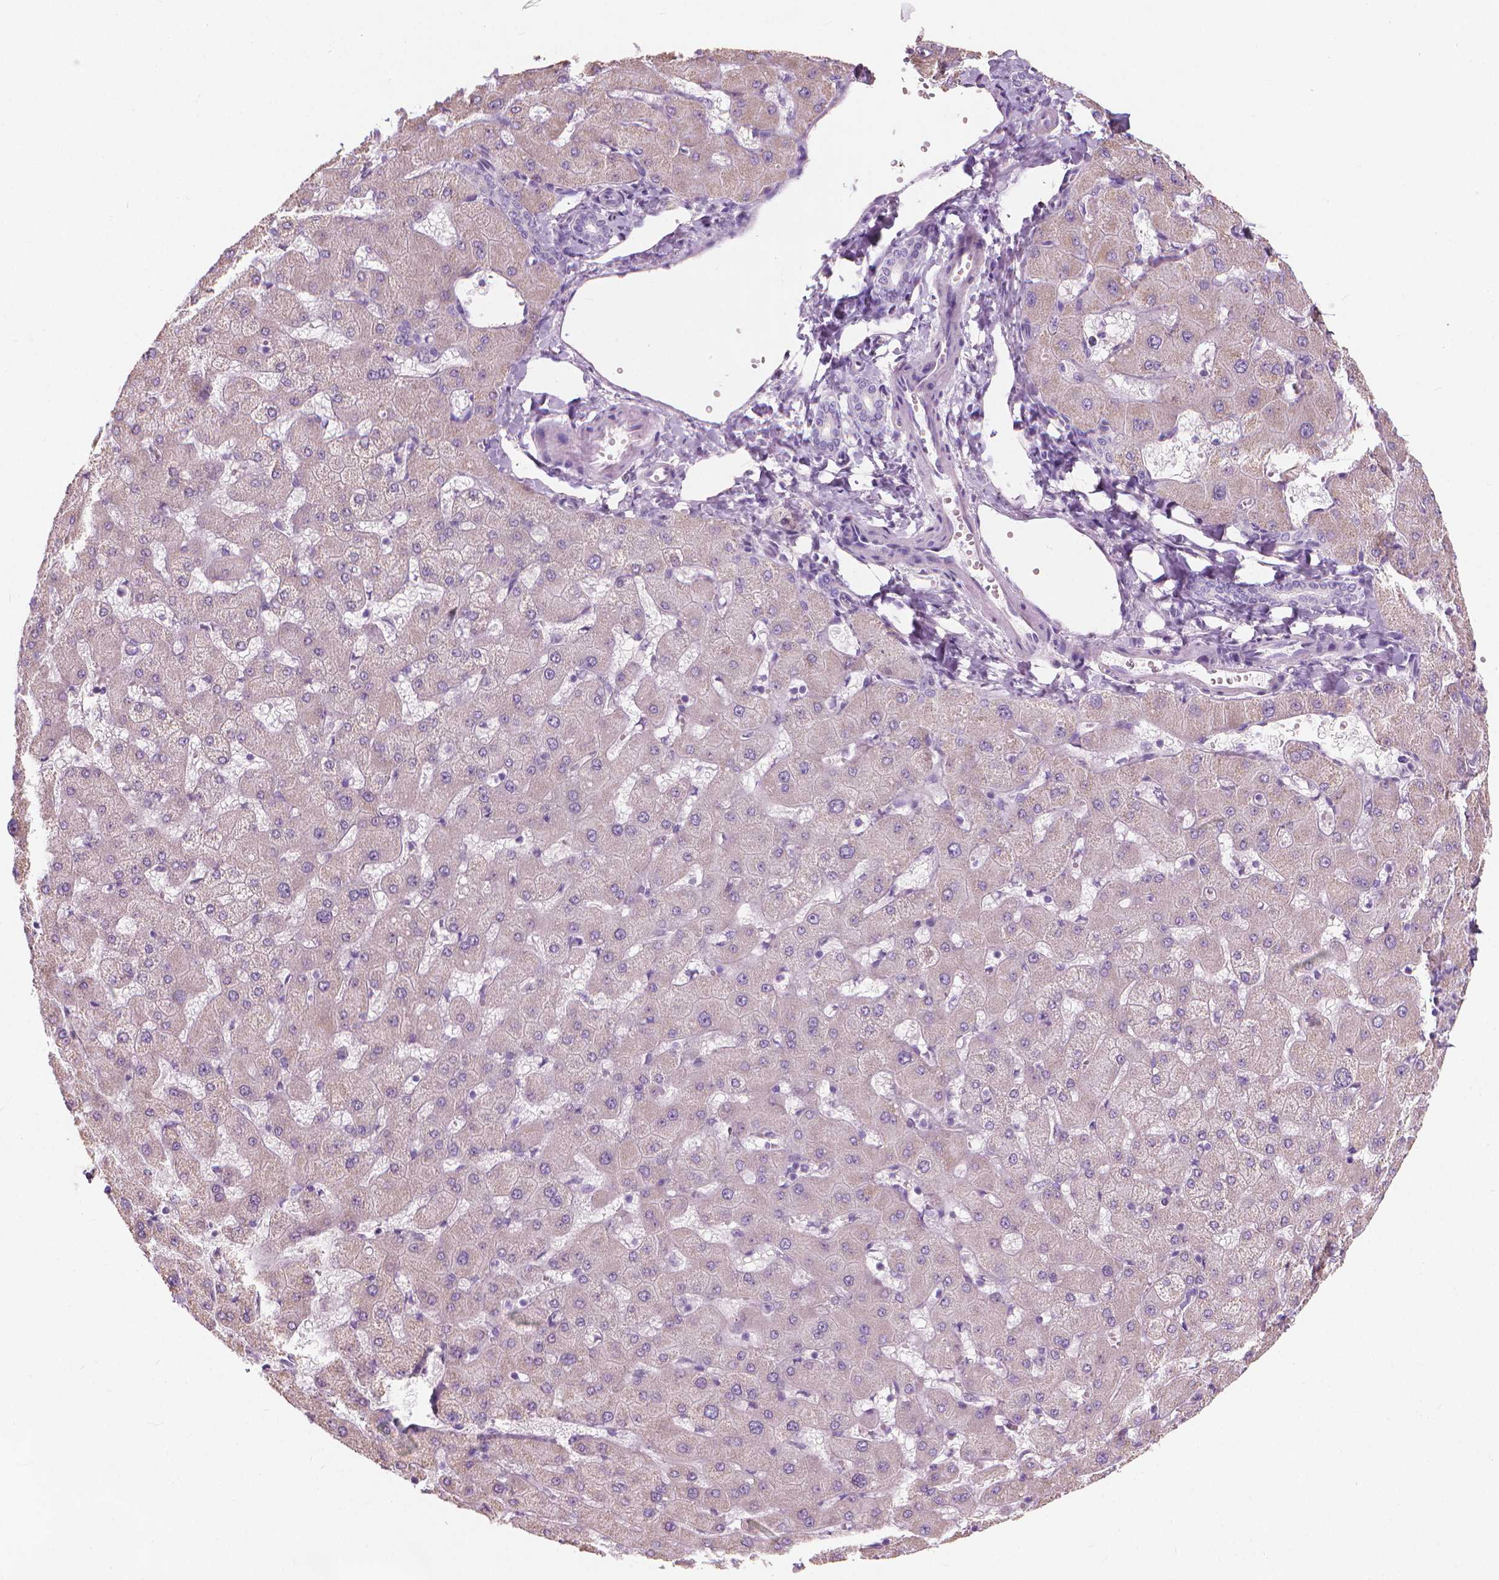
{"staining": {"intensity": "negative", "quantity": "none", "location": "none"}, "tissue": "liver", "cell_type": "Cholangiocytes", "image_type": "normal", "snomed": [{"axis": "morphology", "description": "Normal tissue, NOS"}, {"axis": "topography", "description": "Liver"}], "caption": "A high-resolution histopathology image shows immunohistochemistry staining of normal liver, which reveals no significant expression in cholangiocytes.", "gene": "GPRC5A", "patient": {"sex": "female", "age": 63}}